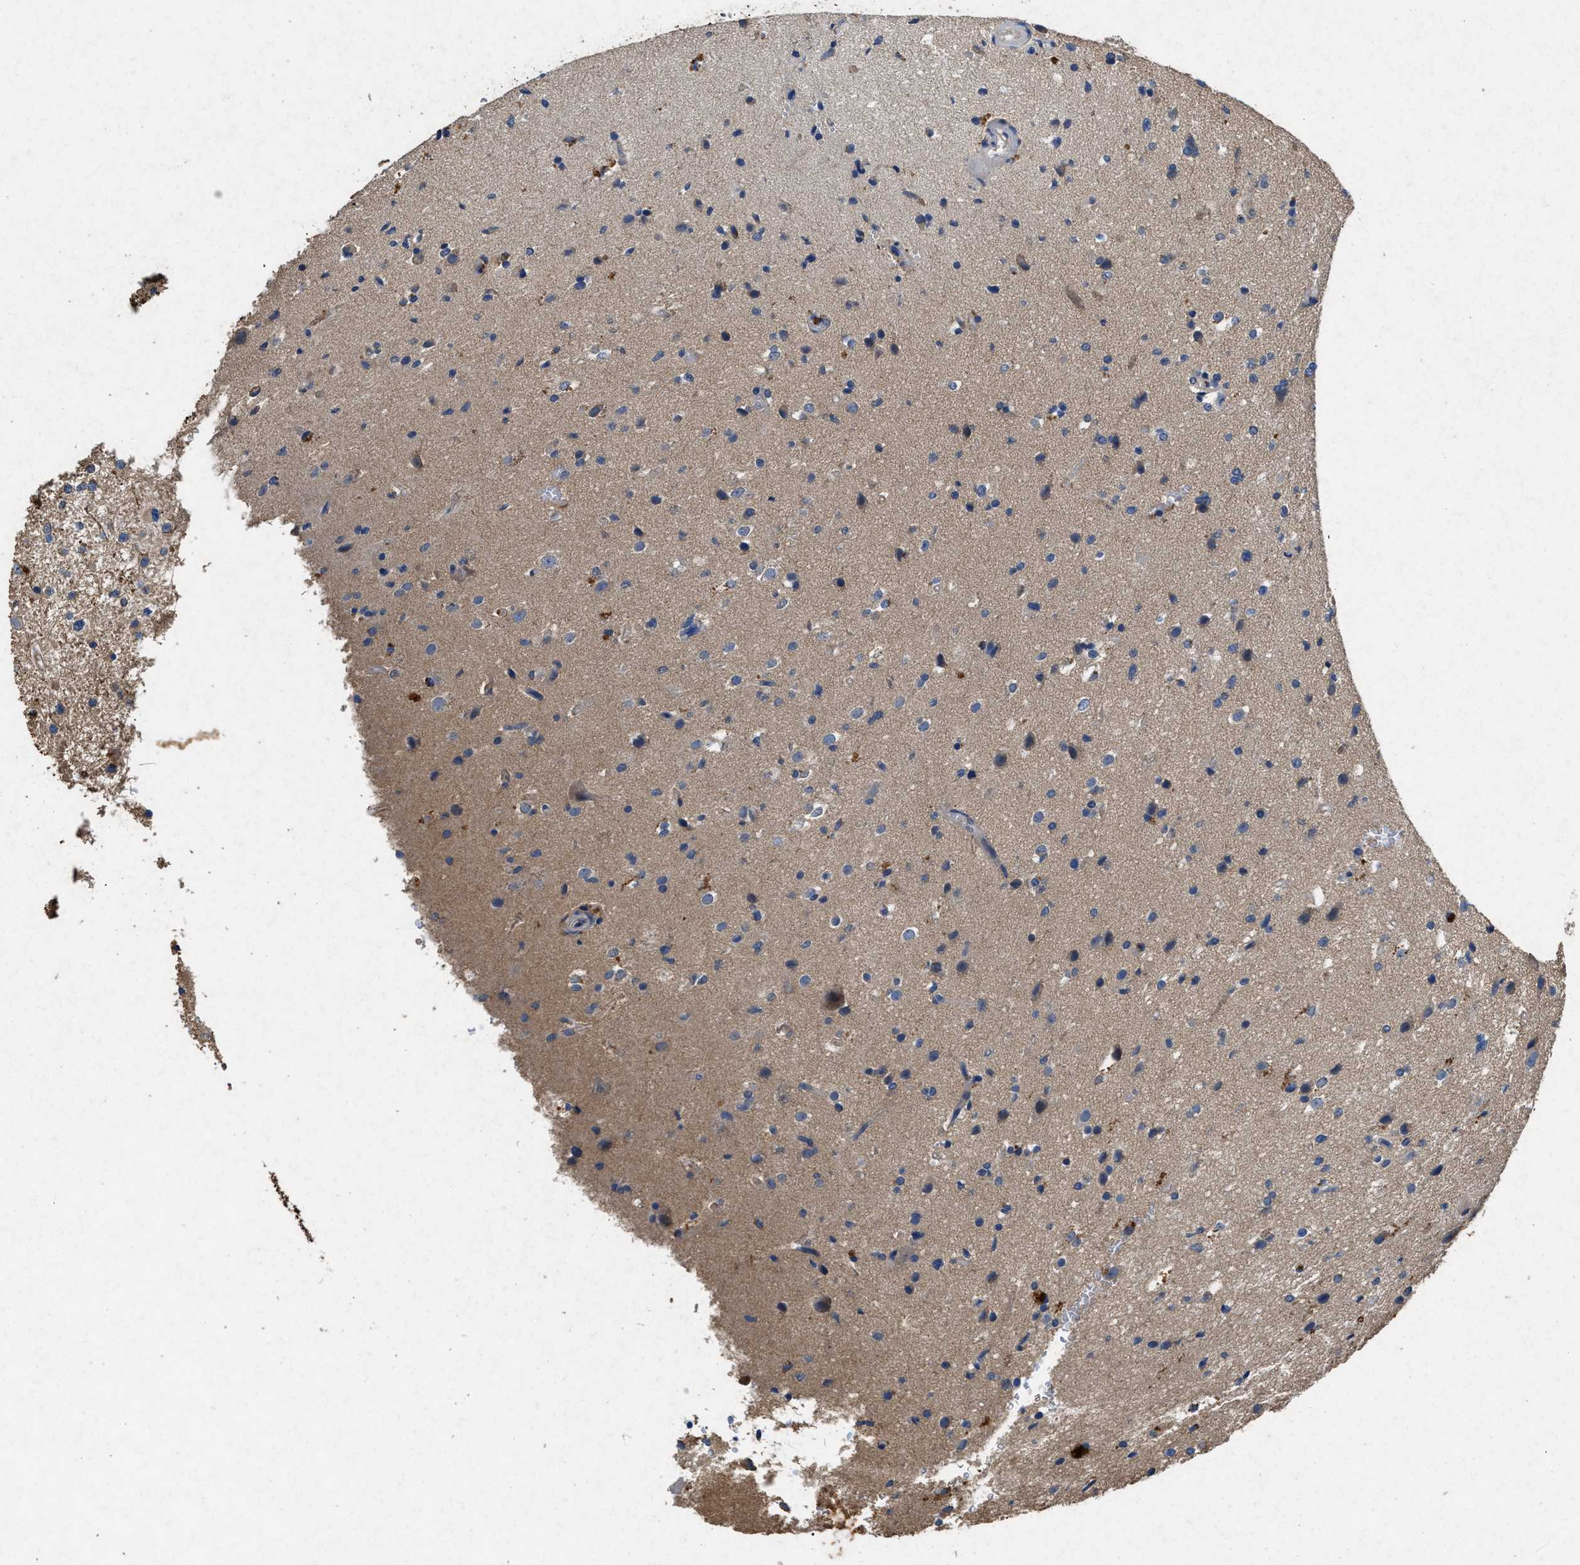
{"staining": {"intensity": "moderate", "quantity": "<25%", "location": "cytoplasmic/membranous"}, "tissue": "glioma", "cell_type": "Tumor cells", "image_type": "cancer", "snomed": [{"axis": "morphology", "description": "Glioma, malignant, High grade"}, {"axis": "topography", "description": "Brain"}], "caption": "Human glioma stained with a protein marker reveals moderate staining in tumor cells.", "gene": "CDK15", "patient": {"sex": "male", "age": 33}}